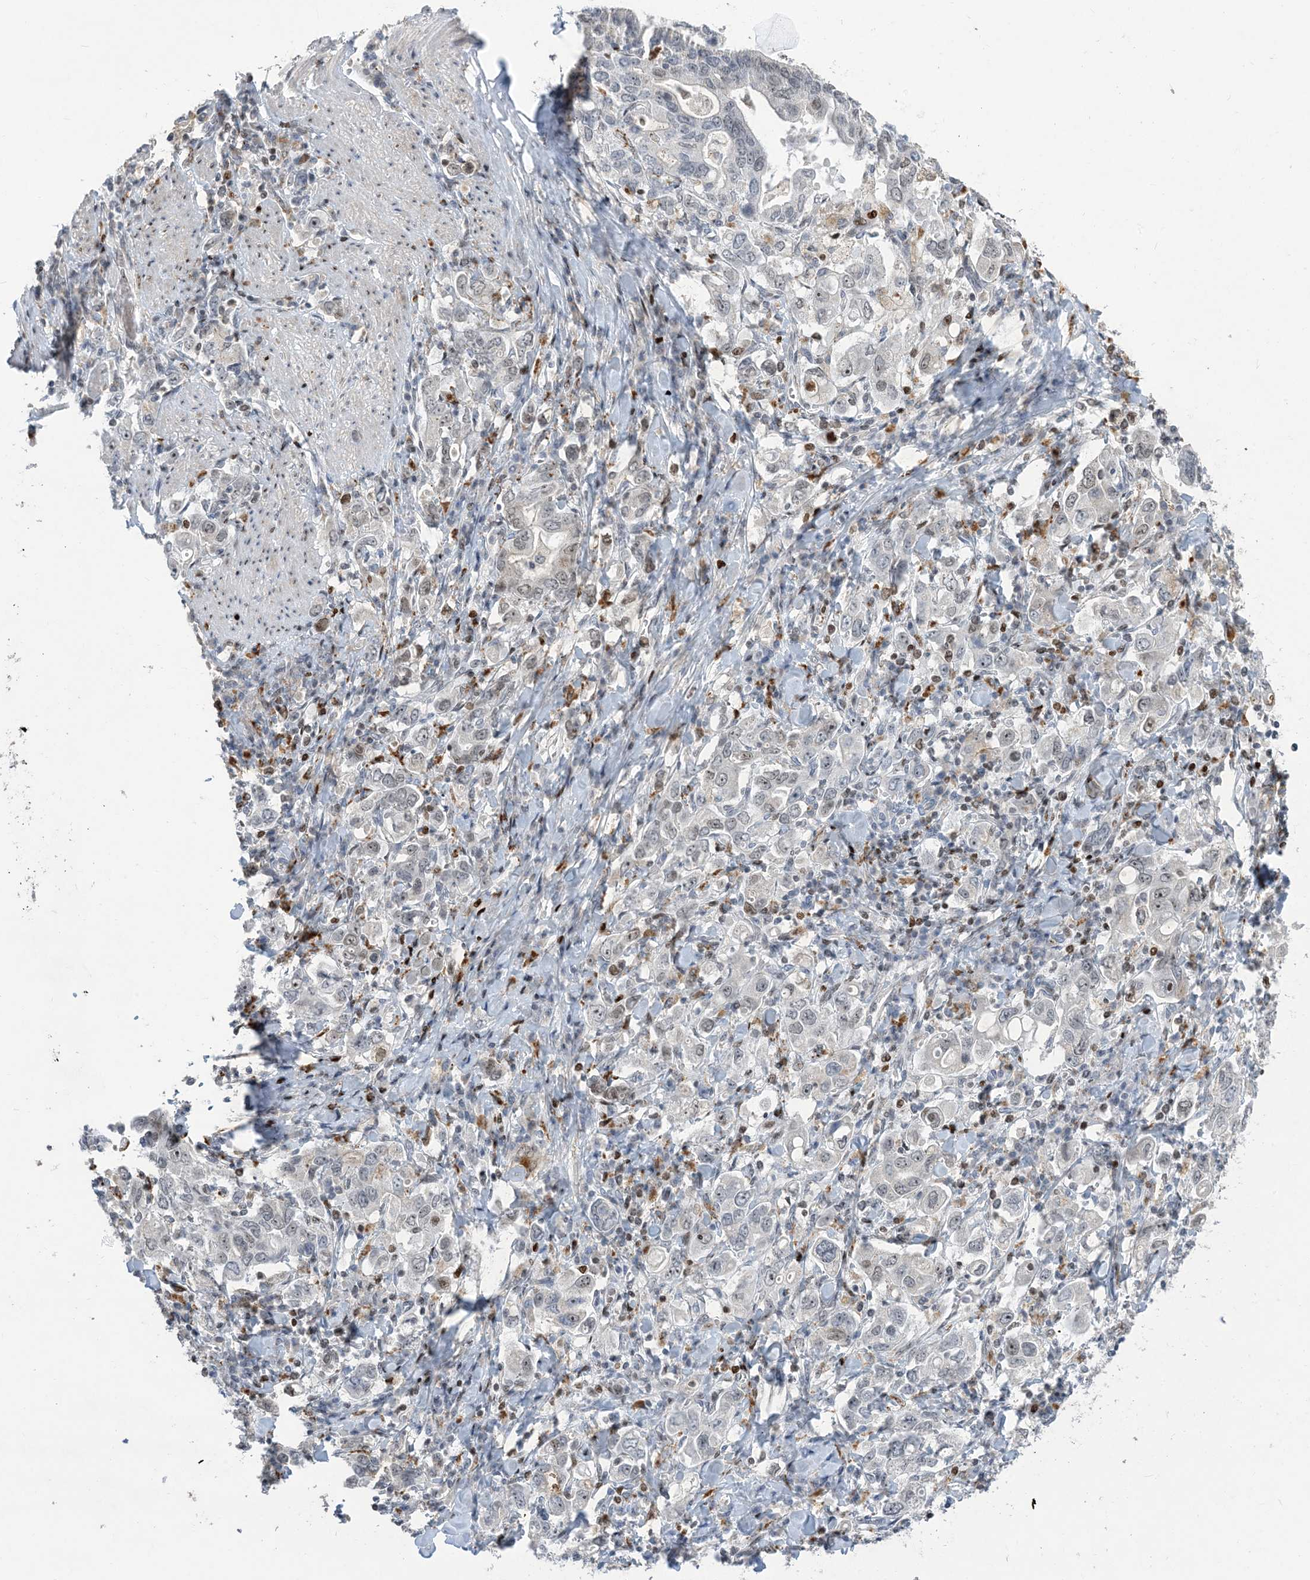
{"staining": {"intensity": "negative", "quantity": "none", "location": "none"}, "tissue": "stomach cancer", "cell_type": "Tumor cells", "image_type": "cancer", "snomed": [{"axis": "morphology", "description": "Adenocarcinoma, NOS"}, {"axis": "topography", "description": "Stomach, upper"}], "caption": "IHC image of human adenocarcinoma (stomach) stained for a protein (brown), which shows no staining in tumor cells.", "gene": "SLC25A53", "patient": {"sex": "male", "age": 62}}